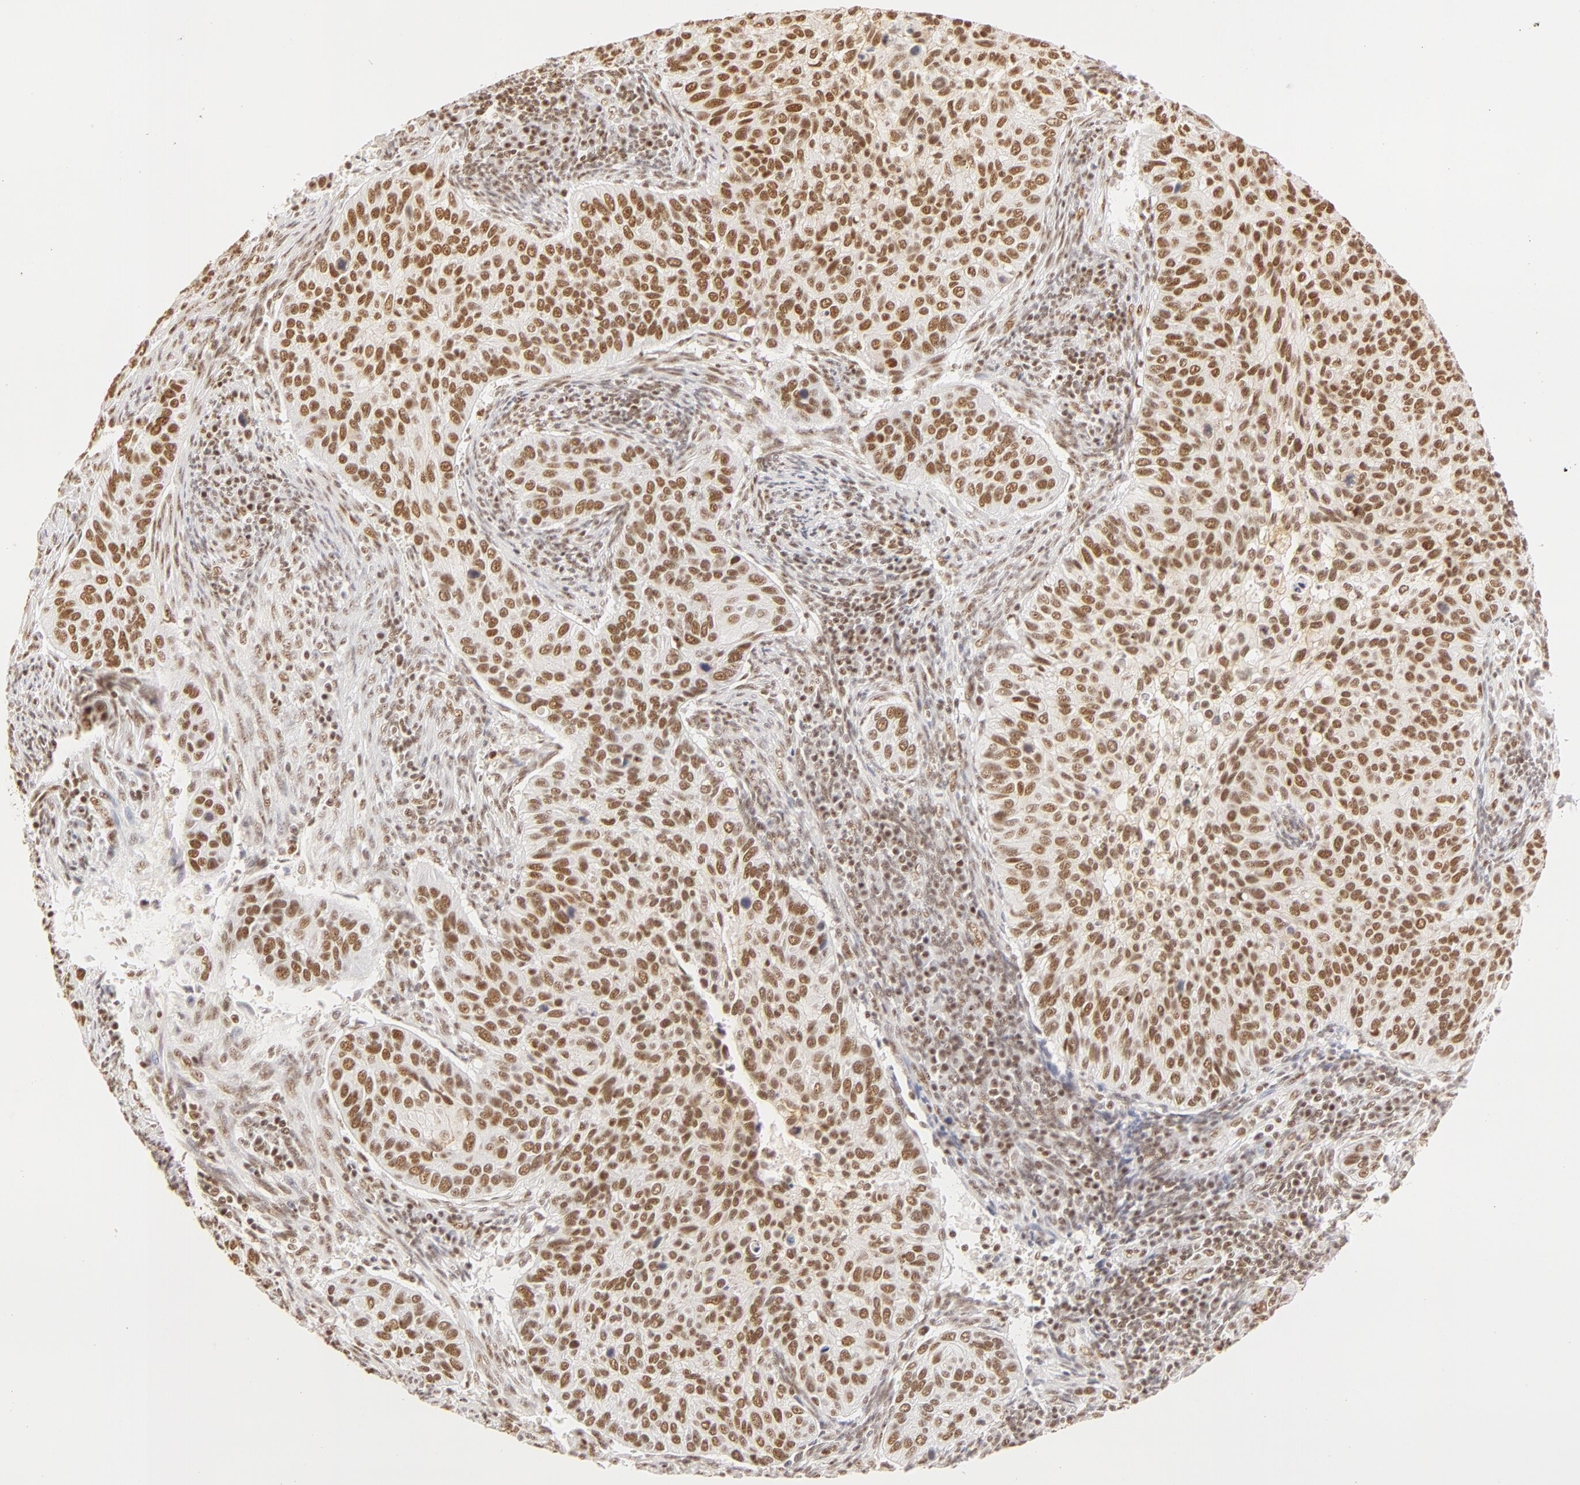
{"staining": {"intensity": "moderate", "quantity": ">75%", "location": "nuclear"}, "tissue": "cervical cancer", "cell_type": "Tumor cells", "image_type": "cancer", "snomed": [{"axis": "morphology", "description": "Adenocarcinoma, NOS"}, {"axis": "topography", "description": "Cervix"}], "caption": "Adenocarcinoma (cervical) tissue exhibits moderate nuclear staining in approximately >75% of tumor cells, visualized by immunohistochemistry. The protein of interest is shown in brown color, while the nuclei are stained blue.", "gene": "RBM39", "patient": {"sex": "female", "age": 29}}